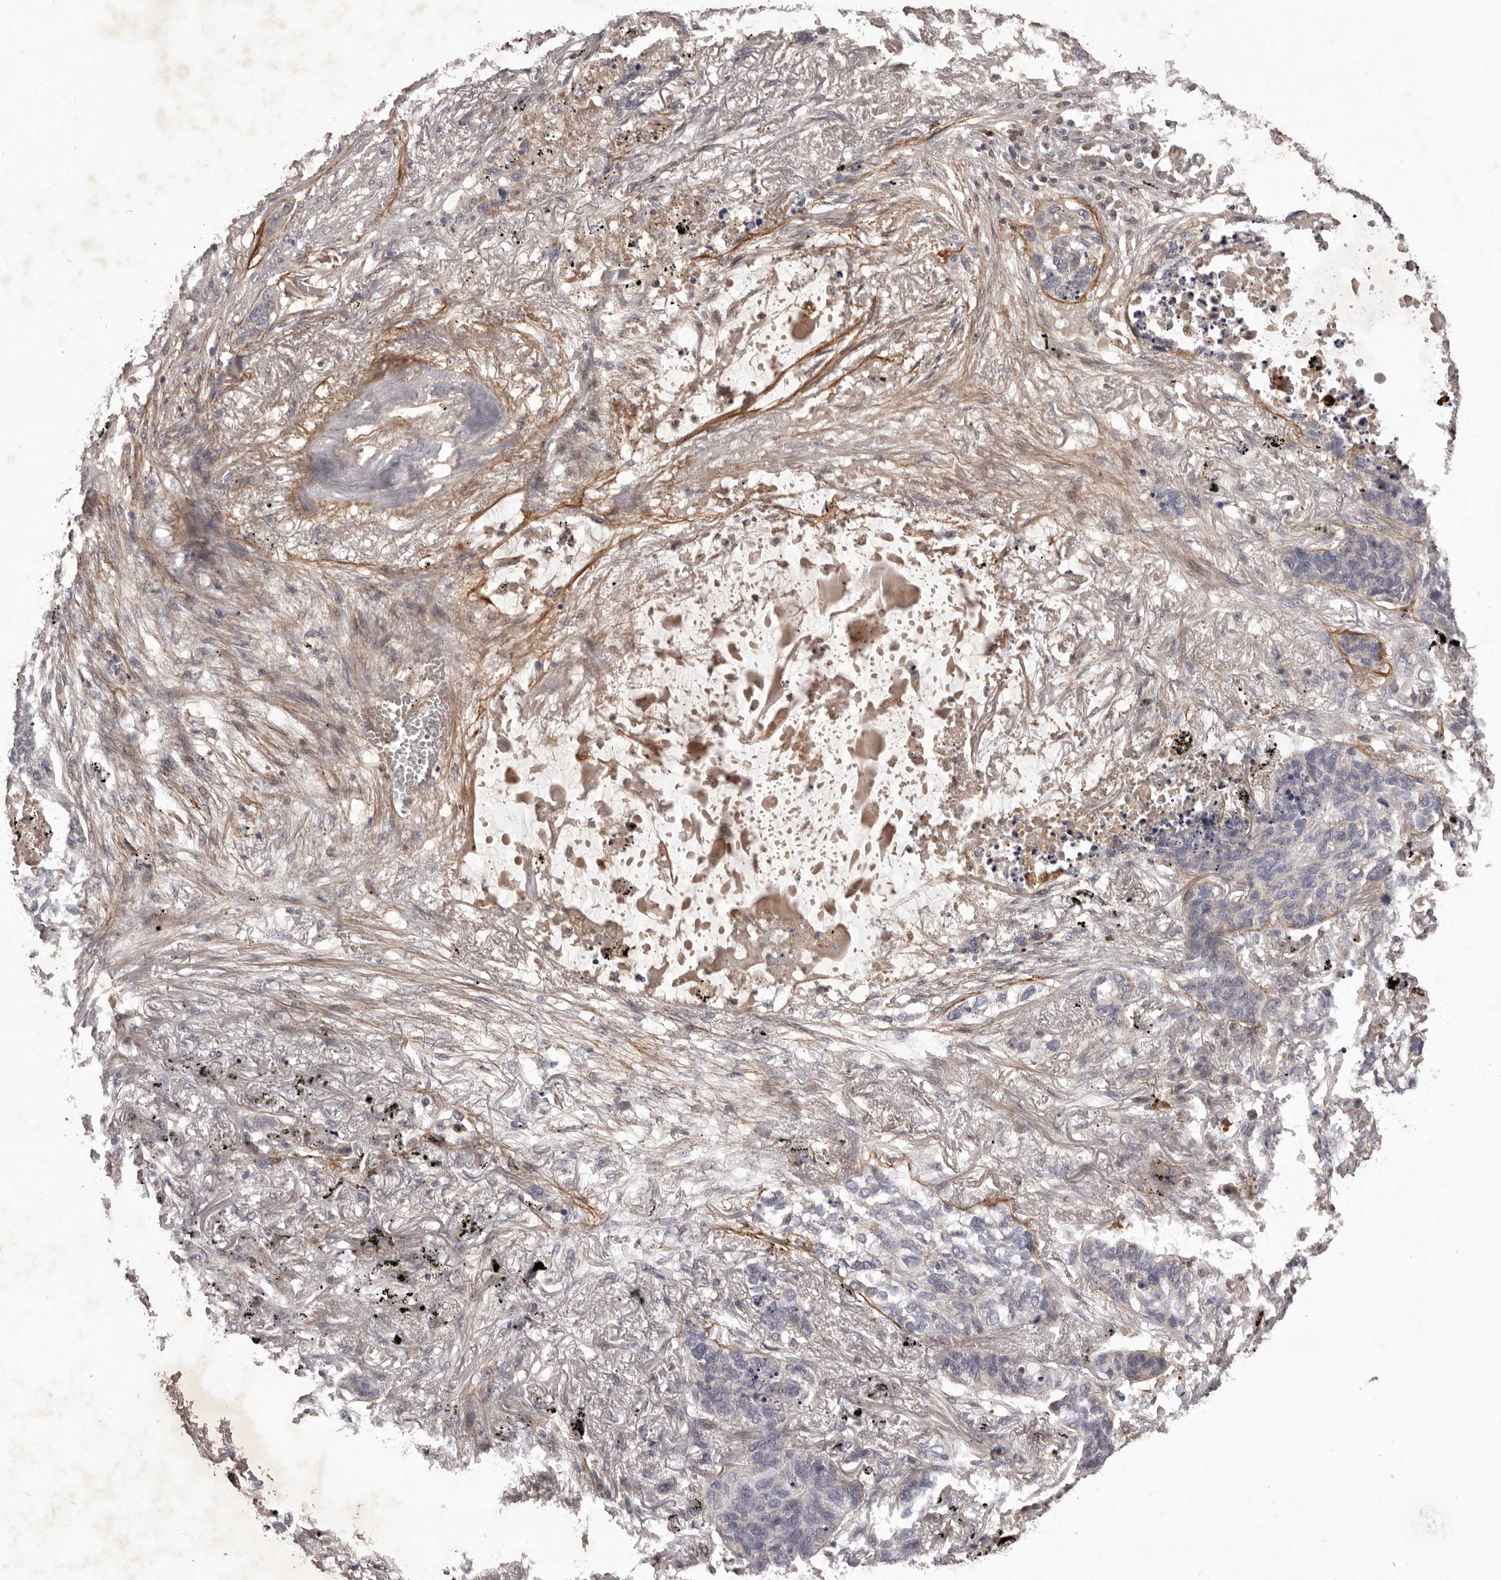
{"staining": {"intensity": "negative", "quantity": "none", "location": "none"}, "tissue": "lung cancer", "cell_type": "Tumor cells", "image_type": "cancer", "snomed": [{"axis": "morphology", "description": "Squamous cell carcinoma, NOS"}, {"axis": "topography", "description": "Lung"}], "caption": "This is an IHC histopathology image of lung cancer. There is no expression in tumor cells.", "gene": "HBS1L", "patient": {"sex": "female", "age": 63}}